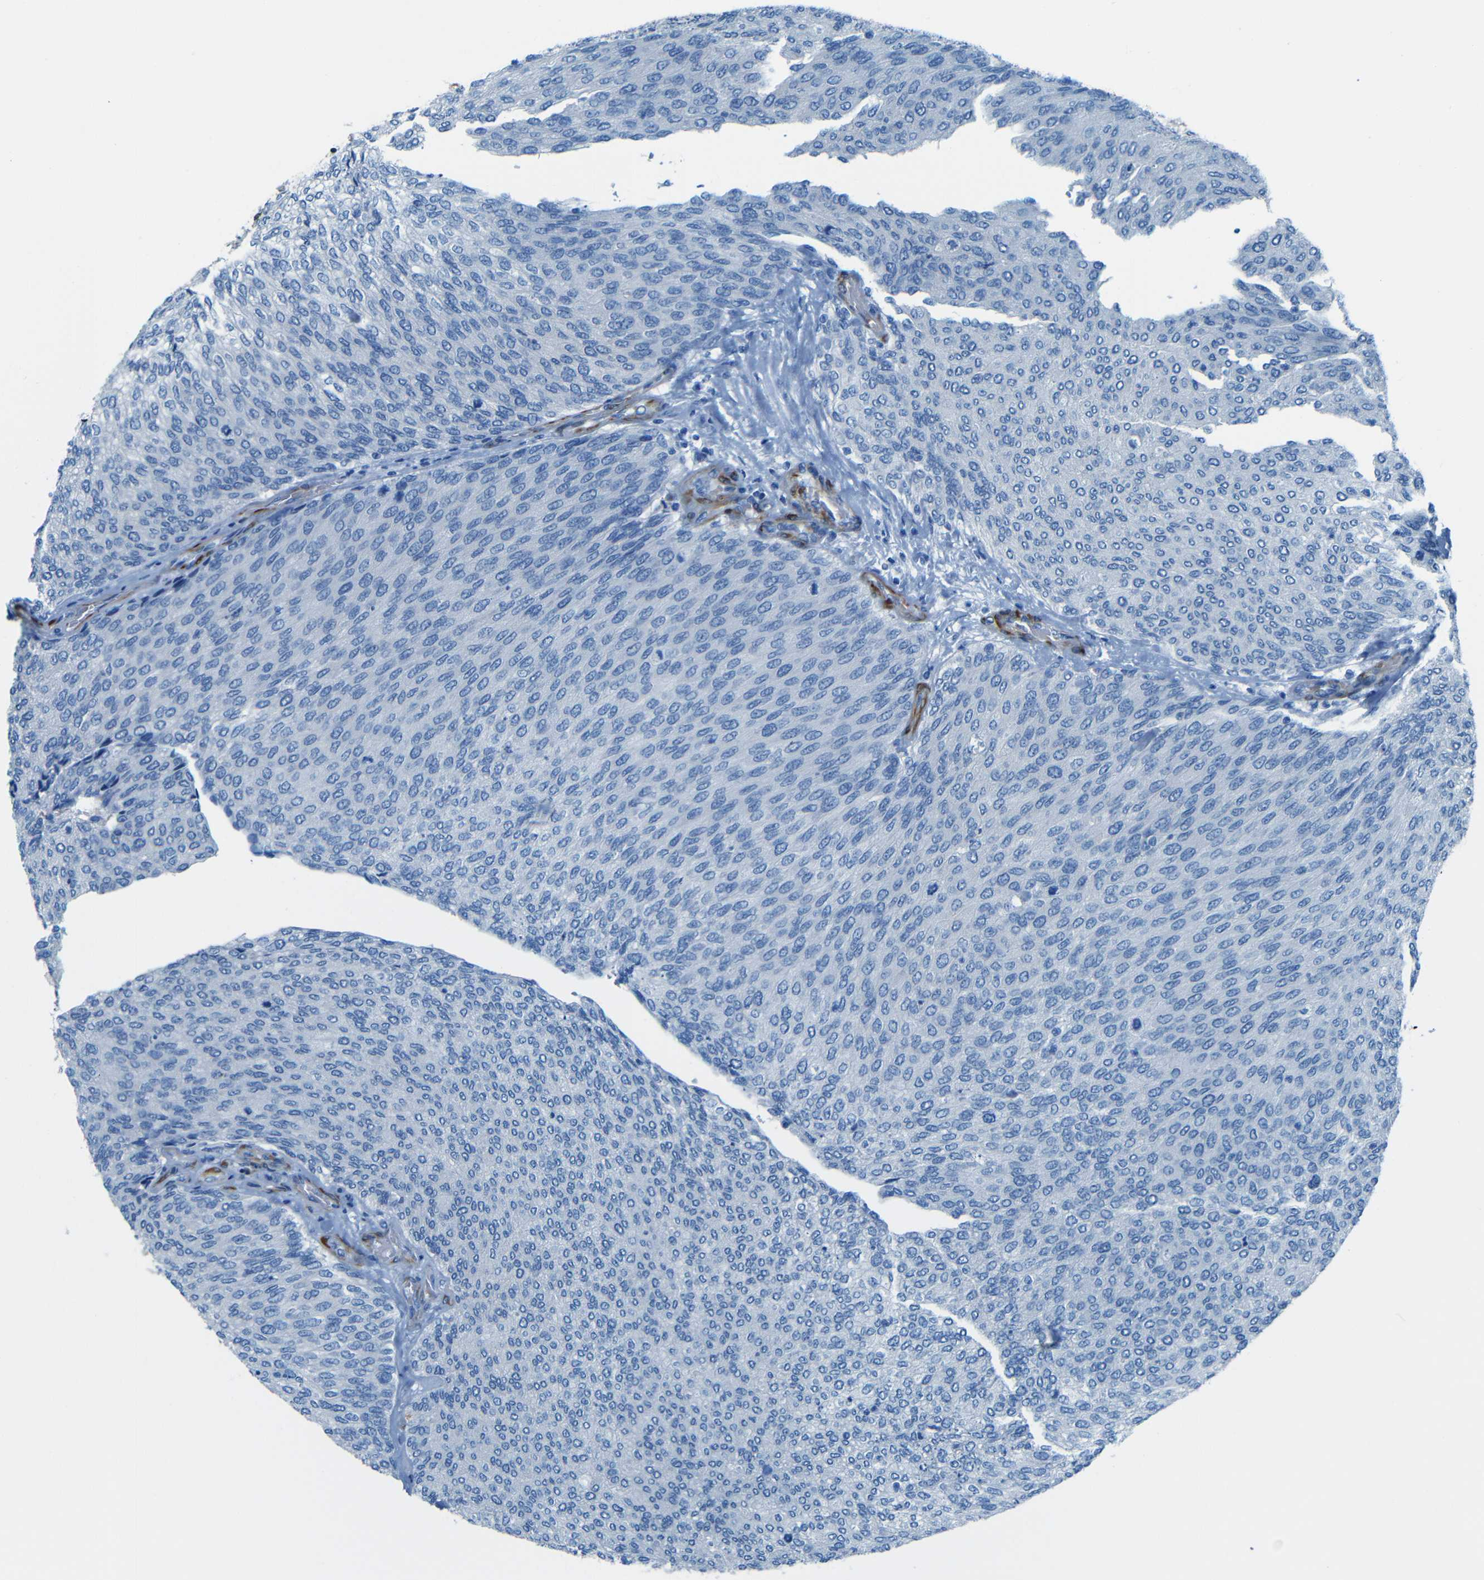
{"staining": {"intensity": "negative", "quantity": "none", "location": "none"}, "tissue": "urothelial cancer", "cell_type": "Tumor cells", "image_type": "cancer", "snomed": [{"axis": "morphology", "description": "Urothelial carcinoma, Low grade"}, {"axis": "topography", "description": "Urinary bladder"}], "caption": "Immunohistochemistry (IHC) micrograph of neoplastic tissue: urothelial carcinoma (low-grade) stained with DAB (3,3'-diaminobenzidine) shows no significant protein expression in tumor cells. (Stains: DAB IHC with hematoxylin counter stain, Microscopy: brightfield microscopy at high magnification).", "gene": "MAP2", "patient": {"sex": "female", "age": 79}}